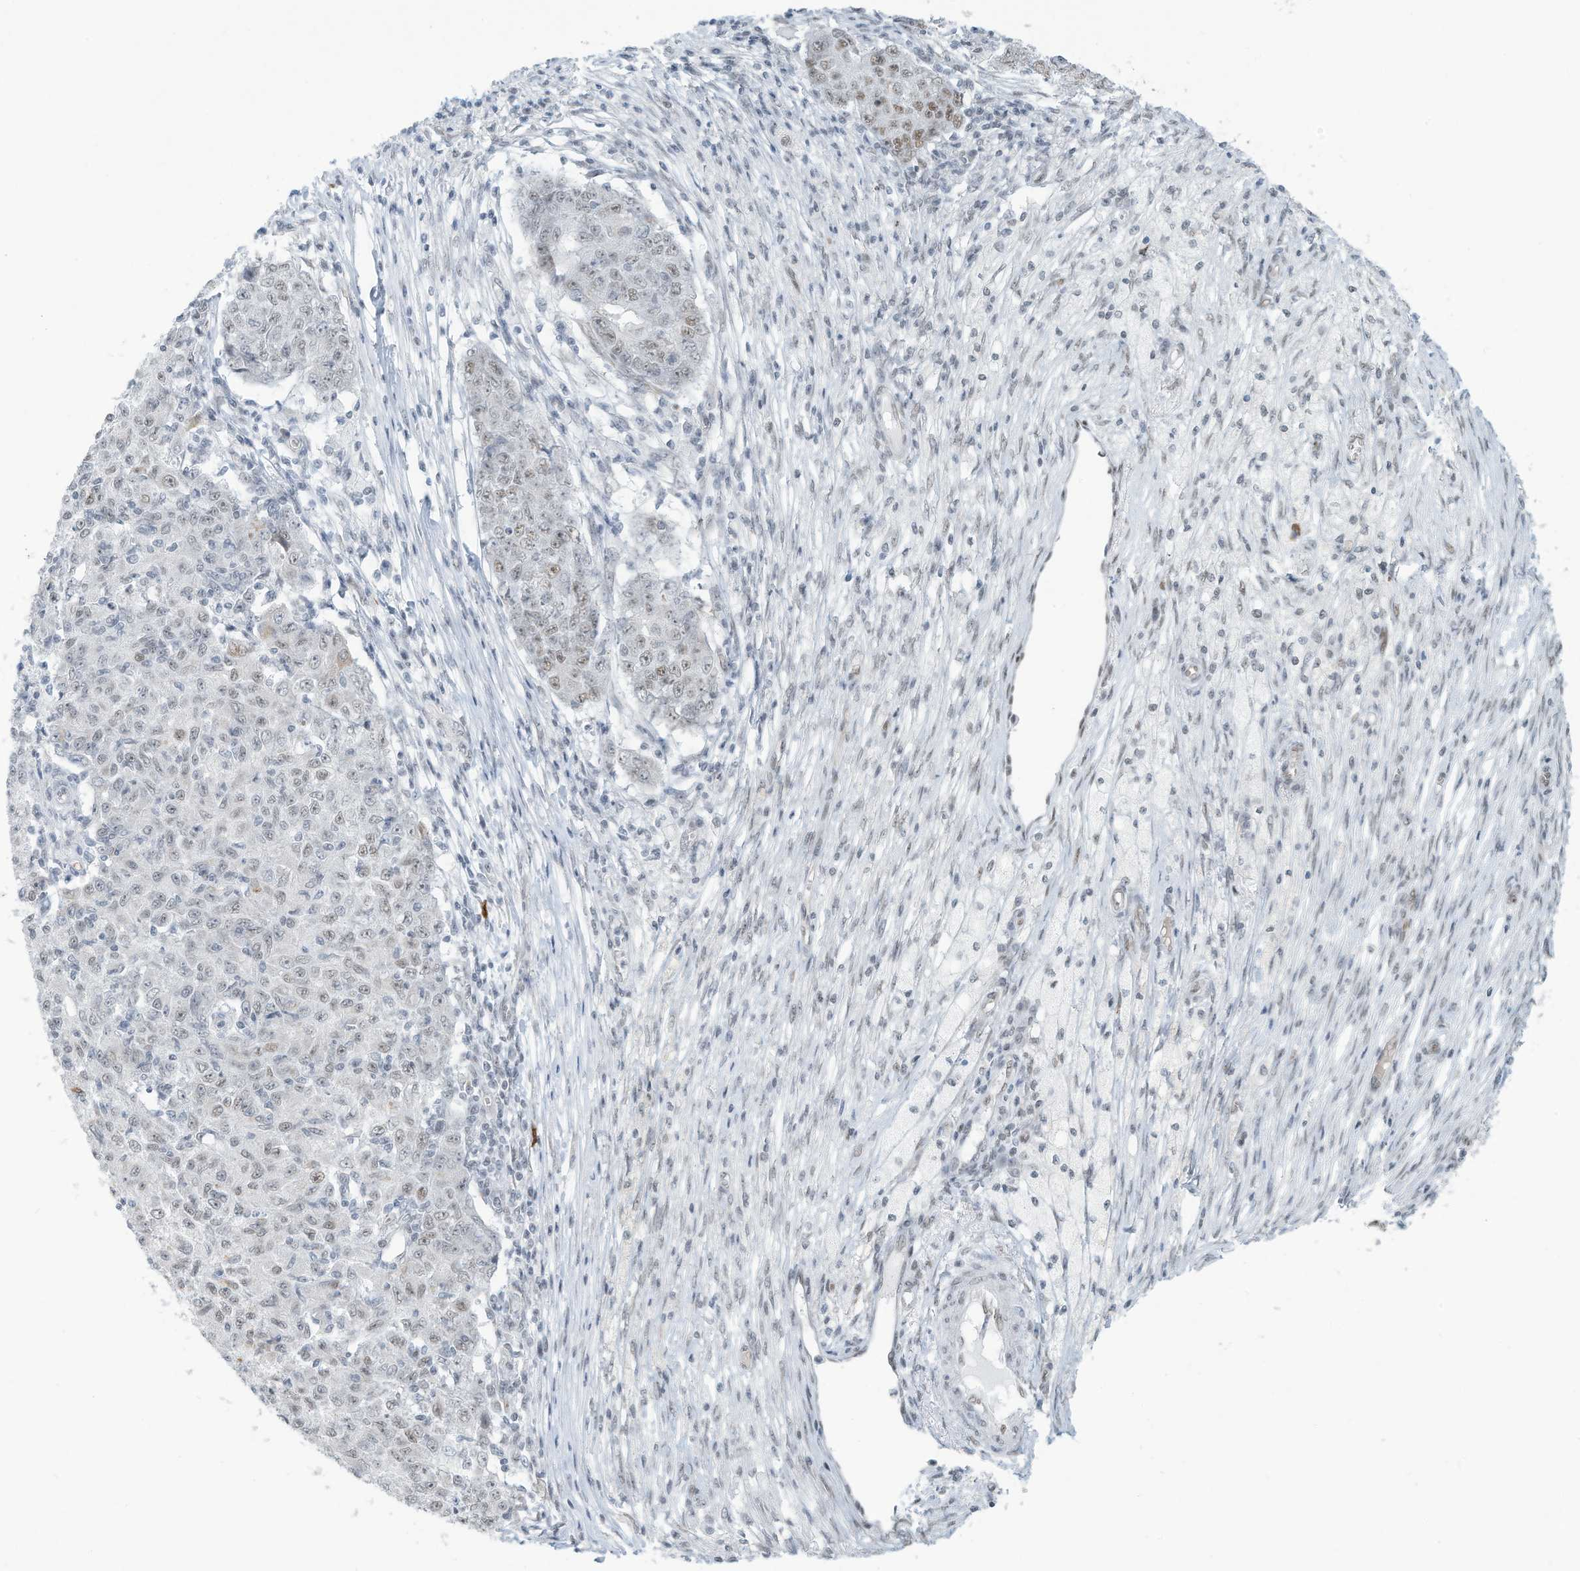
{"staining": {"intensity": "weak", "quantity": ">75%", "location": "nuclear"}, "tissue": "ovarian cancer", "cell_type": "Tumor cells", "image_type": "cancer", "snomed": [{"axis": "morphology", "description": "Carcinoma, endometroid"}, {"axis": "topography", "description": "Ovary"}], "caption": "Human ovarian endometroid carcinoma stained with a protein marker reveals weak staining in tumor cells.", "gene": "SARNP", "patient": {"sex": "female", "age": 42}}